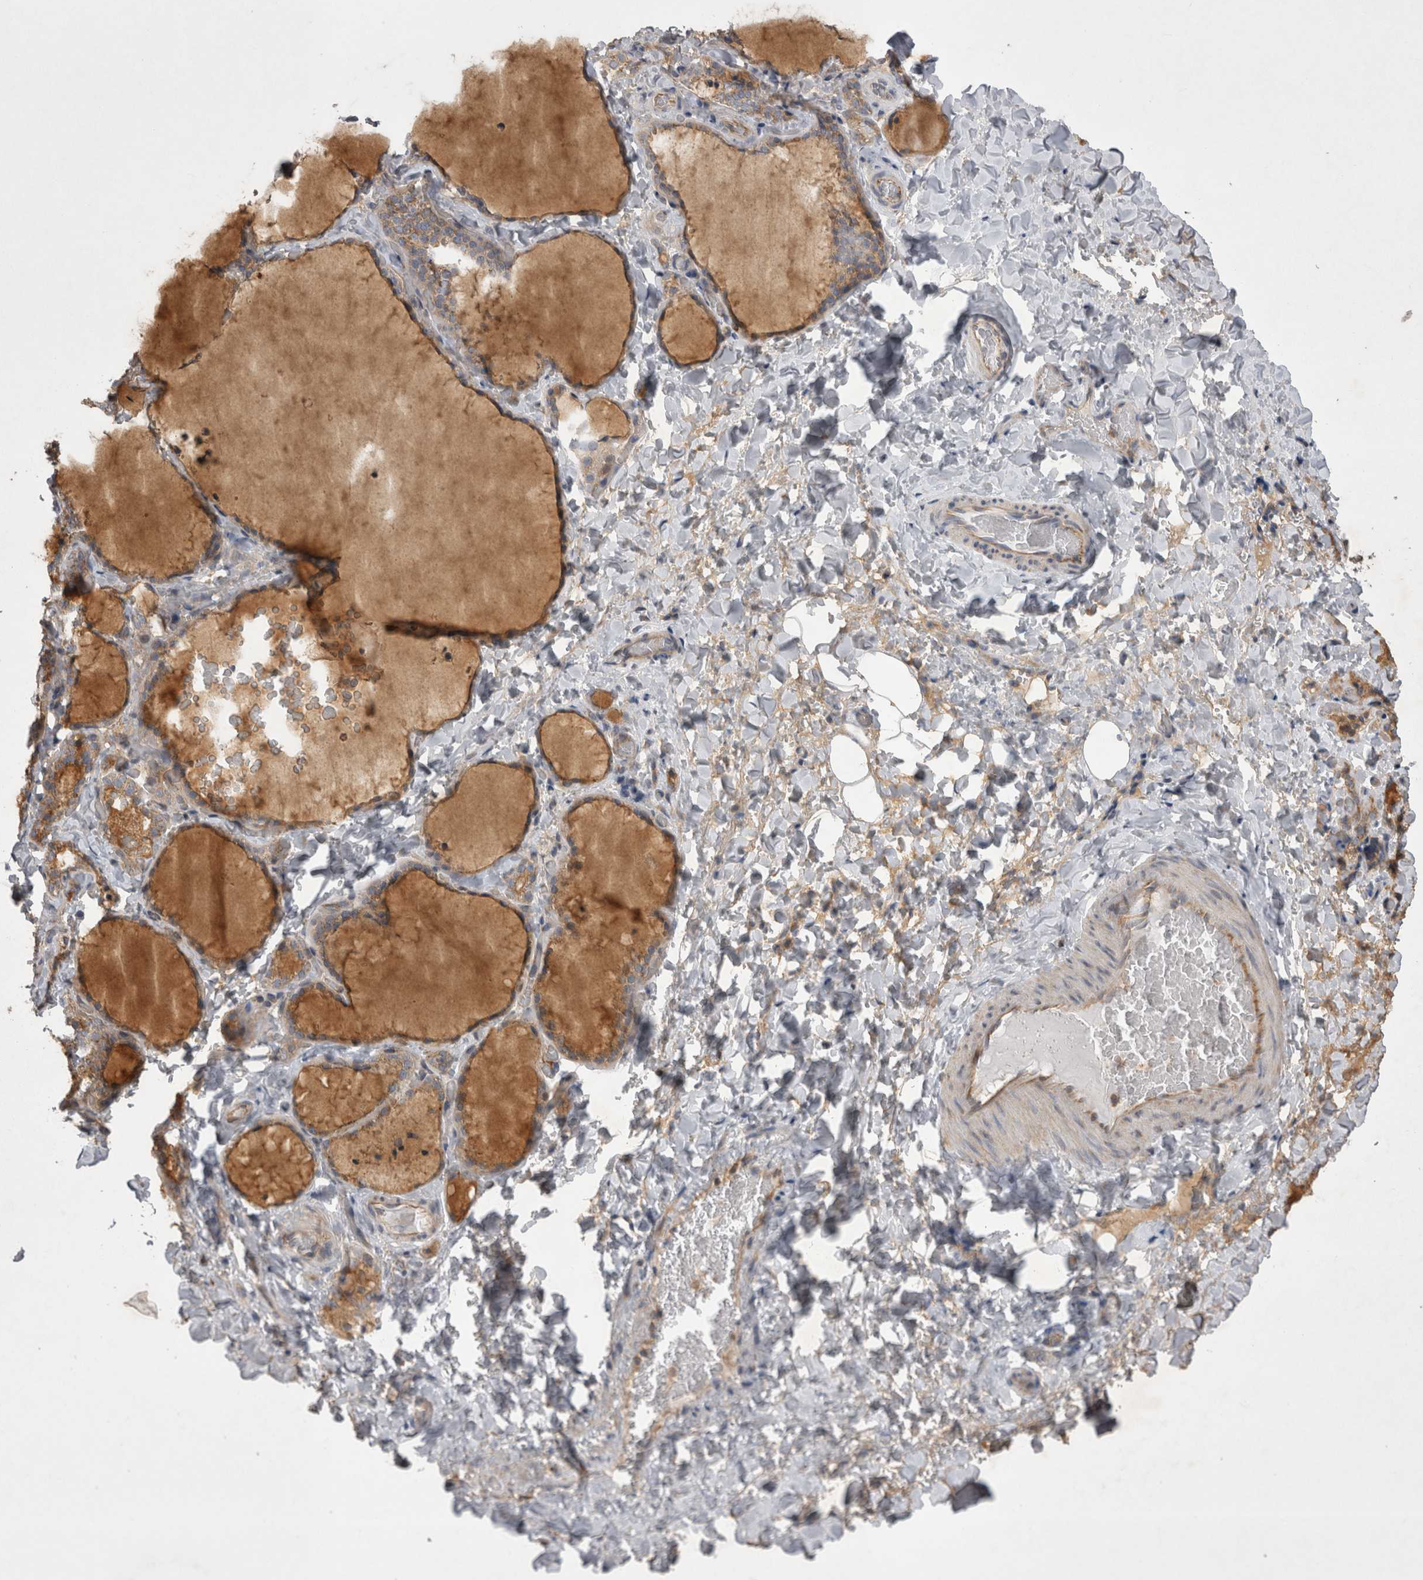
{"staining": {"intensity": "weak", "quantity": ">75%", "location": "cytoplasmic/membranous"}, "tissue": "thyroid gland", "cell_type": "Glandular cells", "image_type": "normal", "snomed": [{"axis": "morphology", "description": "Normal tissue, NOS"}, {"axis": "topography", "description": "Thyroid gland"}], "caption": "A photomicrograph of thyroid gland stained for a protein shows weak cytoplasmic/membranous brown staining in glandular cells. The staining is performed using DAB (3,3'-diaminobenzidine) brown chromogen to label protein expression. The nuclei are counter-stained blue using hematoxylin.", "gene": "TSPOAP1", "patient": {"sex": "female", "age": 22}}